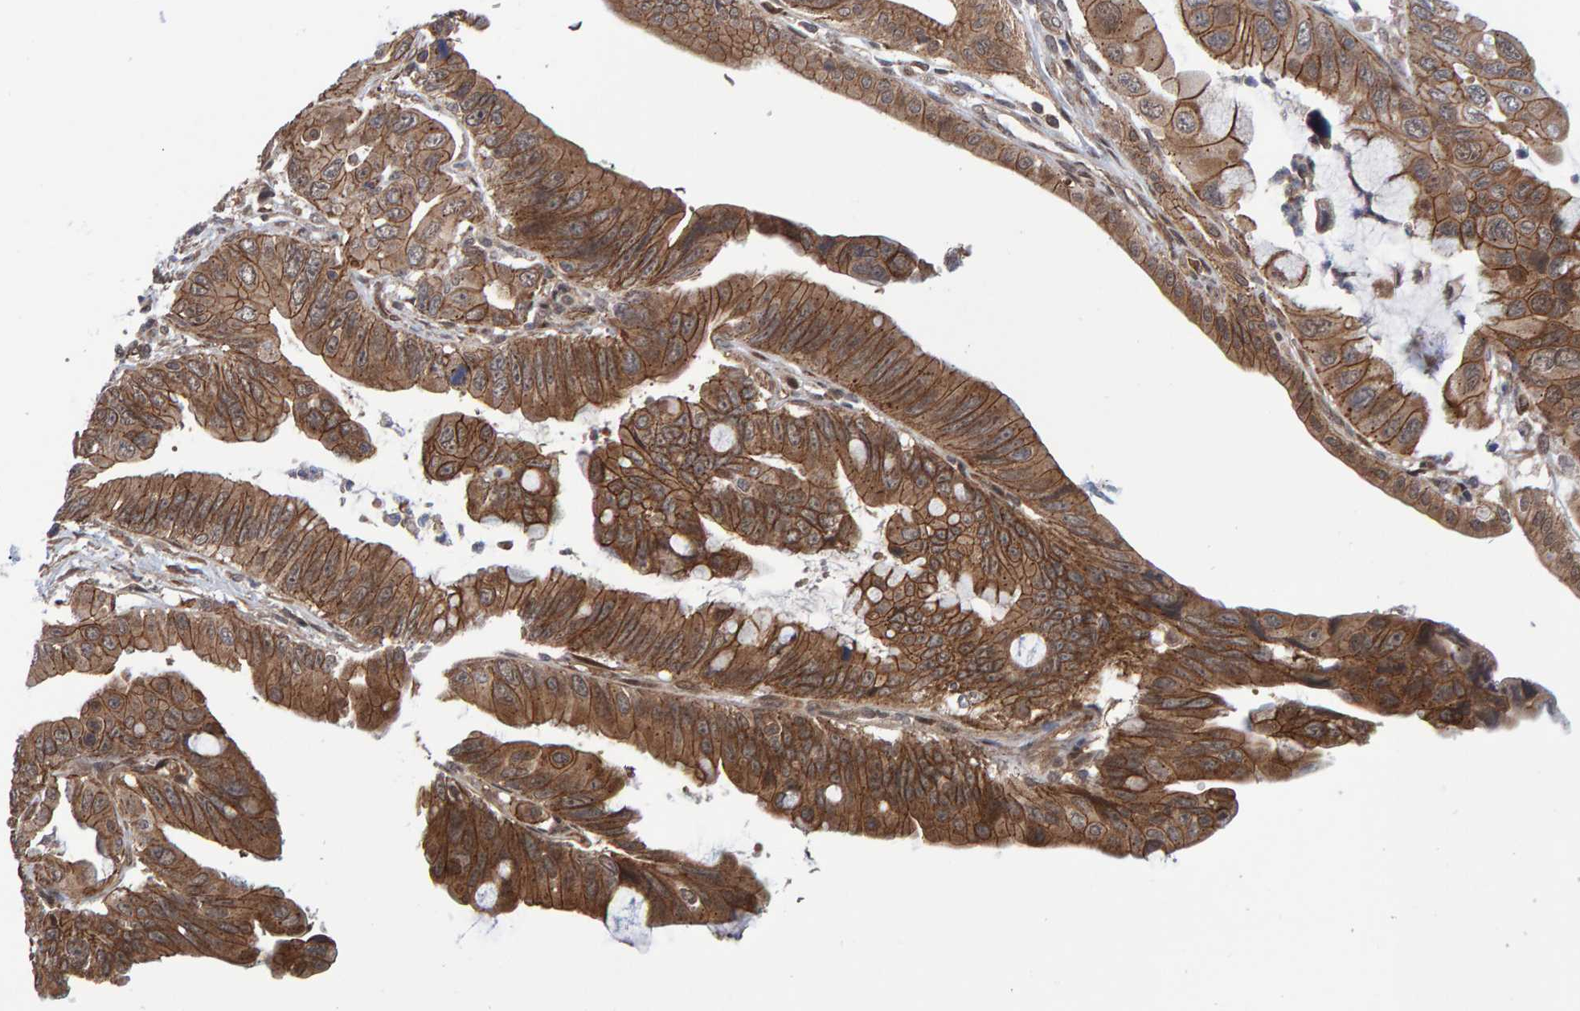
{"staining": {"intensity": "strong", "quantity": ">75%", "location": "cytoplasmic/membranous"}, "tissue": "pancreatic cancer", "cell_type": "Tumor cells", "image_type": "cancer", "snomed": [{"axis": "morphology", "description": "Adenocarcinoma, NOS"}, {"axis": "topography", "description": "Pancreas"}], "caption": "Immunohistochemistry of human pancreatic cancer displays high levels of strong cytoplasmic/membranous staining in approximately >75% of tumor cells.", "gene": "SCRN2", "patient": {"sex": "female", "age": 72}}